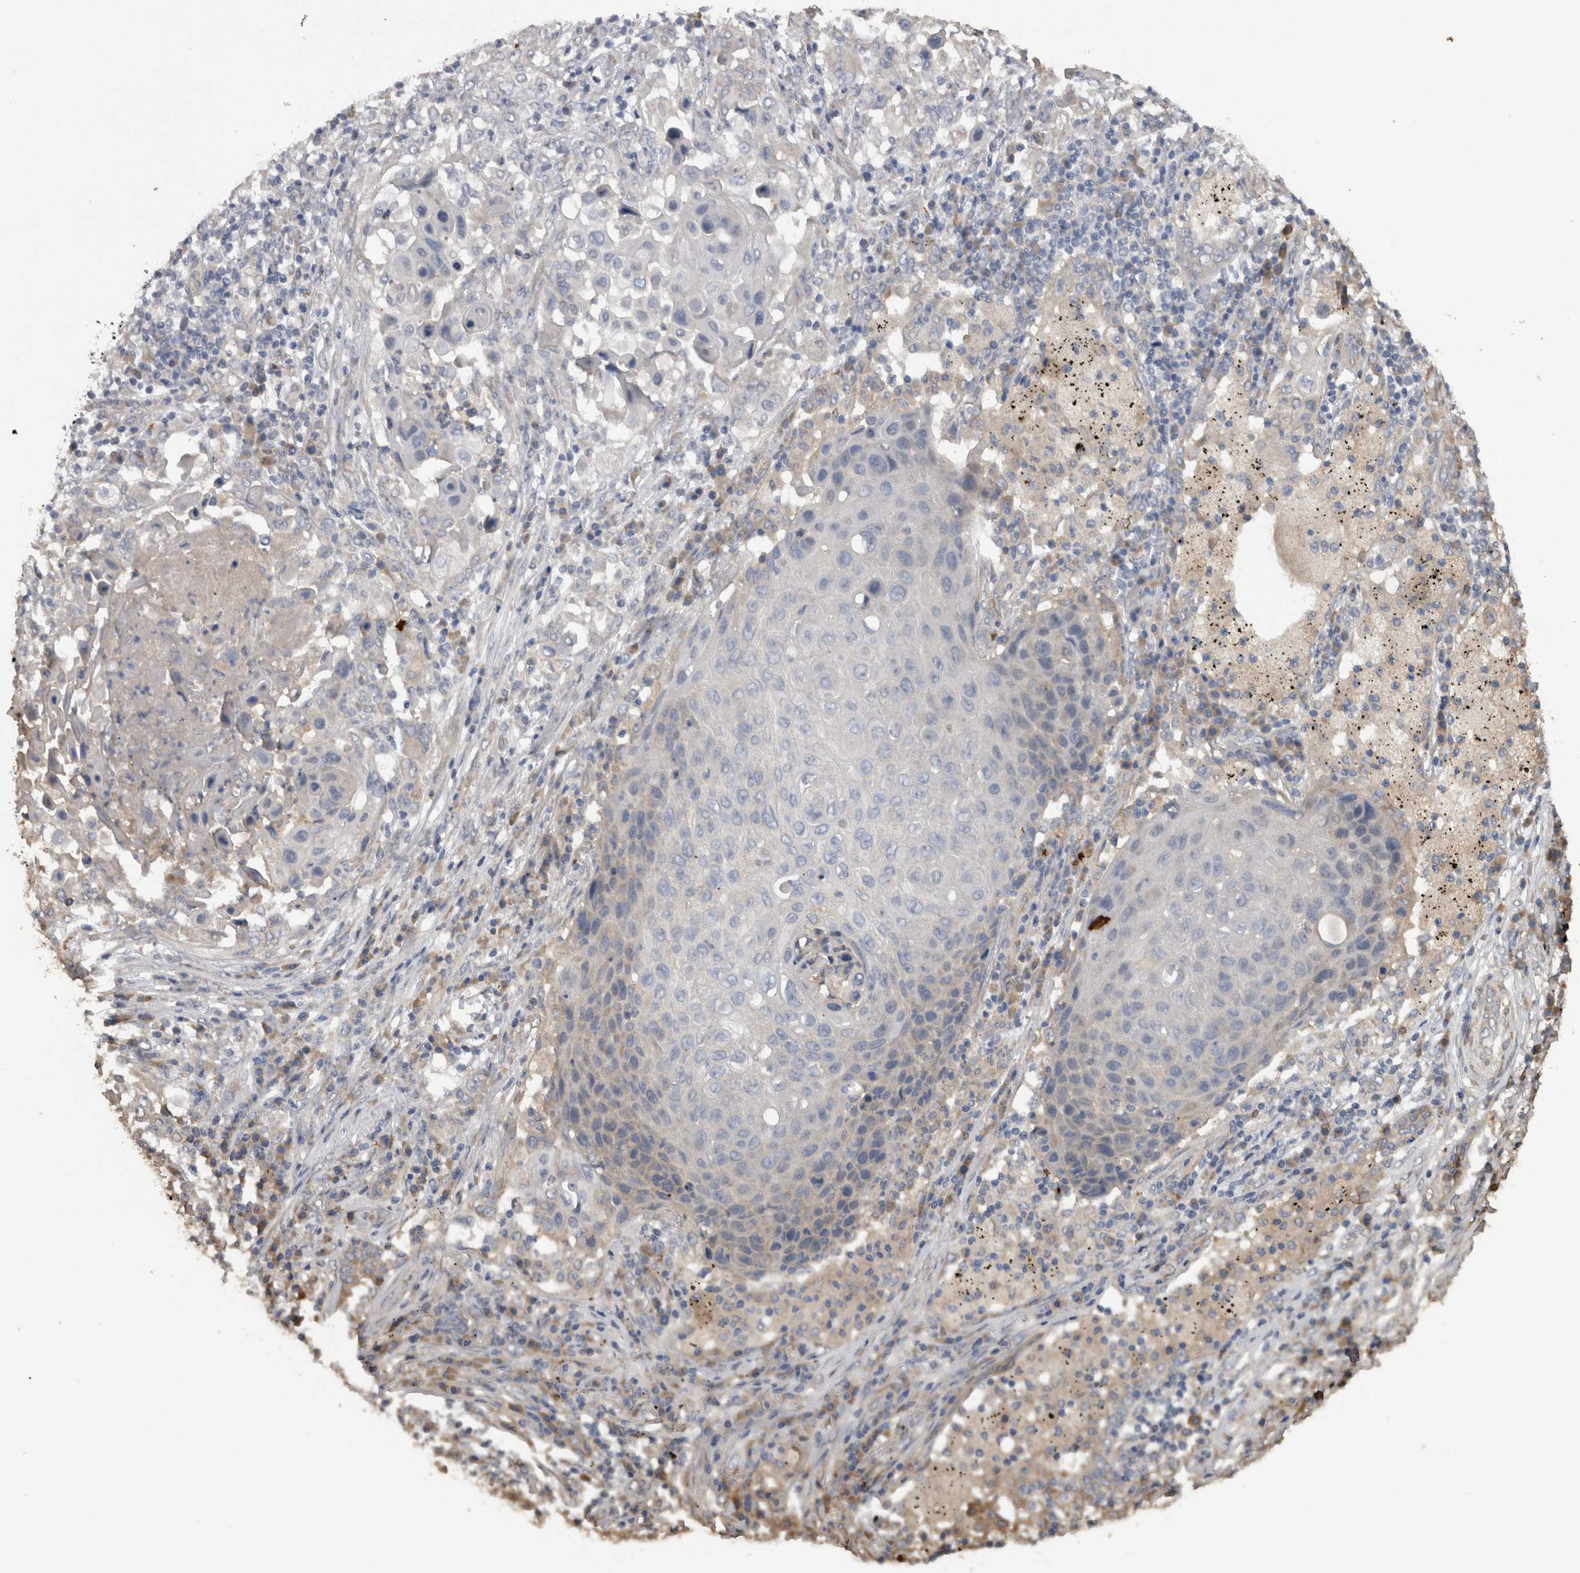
{"staining": {"intensity": "negative", "quantity": "none", "location": "none"}, "tissue": "lung cancer", "cell_type": "Tumor cells", "image_type": "cancer", "snomed": [{"axis": "morphology", "description": "Squamous cell carcinoma, NOS"}, {"axis": "topography", "description": "Lung"}], "caption": "This is an immunohistochemistry micrograph of squamous cell carcinoma (lung). There is no expression in tumor cells.", "gene": "TMED7", "patient": {"sex": "female", "age": 63}}